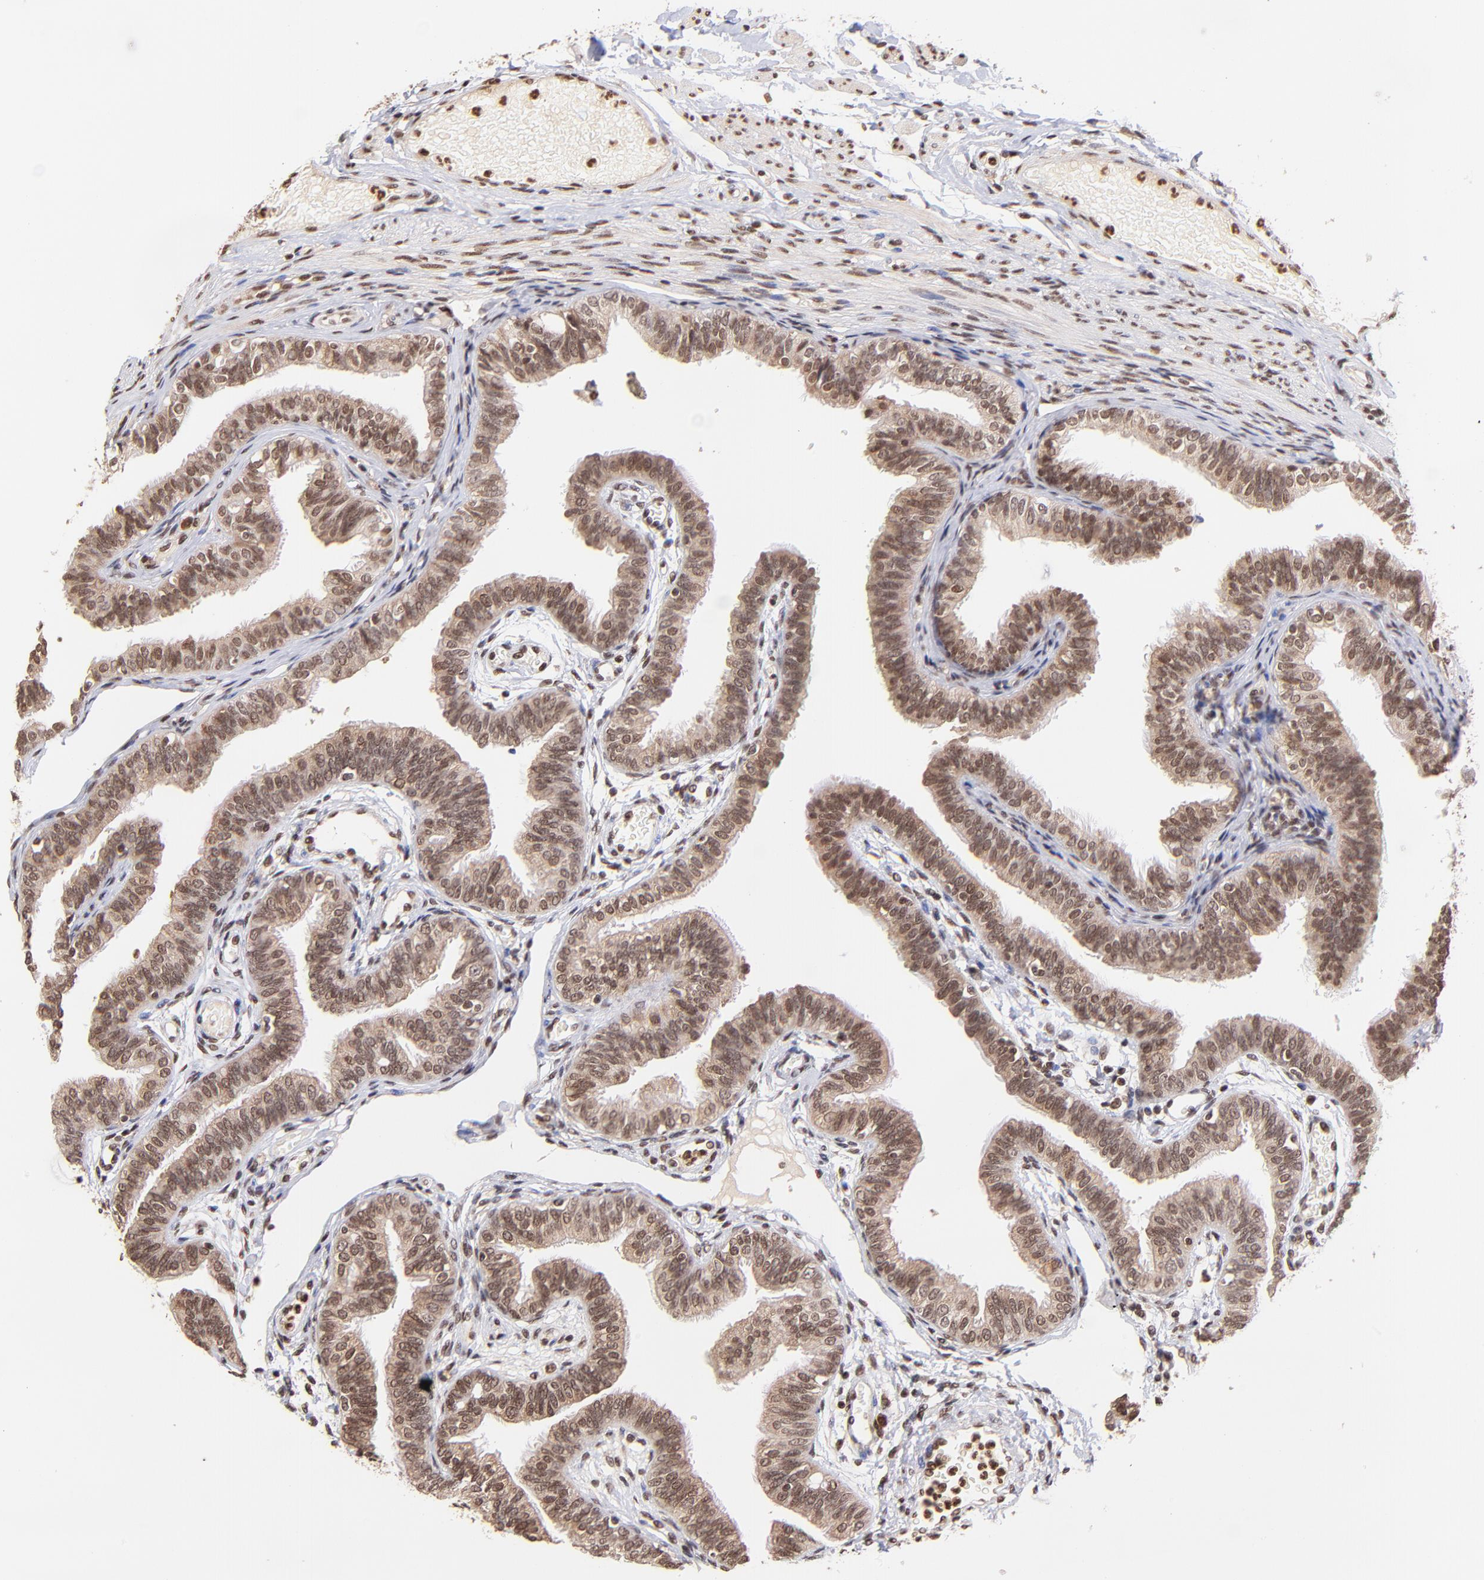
{"staining": {"intensity": "moderate", "quantity": ">75%", "location": "cytoplasmic/membranous,nuclear"}, "tissue": "fallopian tube", "cell_type": "Glandular cells", "image_type": "normal", "snomed": [{"axis": "morphology", "description": "Normal tissue, NOS"}, {"axis": "morphology", "description": "Dermoid, NOS"}, {"axis": "topography", "description": "Fallopian tube"}], "caption": "Moderate cytoplasmic/membranous,nuclear expression is seen in about >75% of glandular cells in normal fallopian tube. The protein of interest is stained brown, and the nuclei are stained in blue (DAB (3,3'-diaminobenzidine) IHC with brightfield microscopy, high magnification).", "gene": "WDR25", "patient": {"sex": "female", "age": 33}}